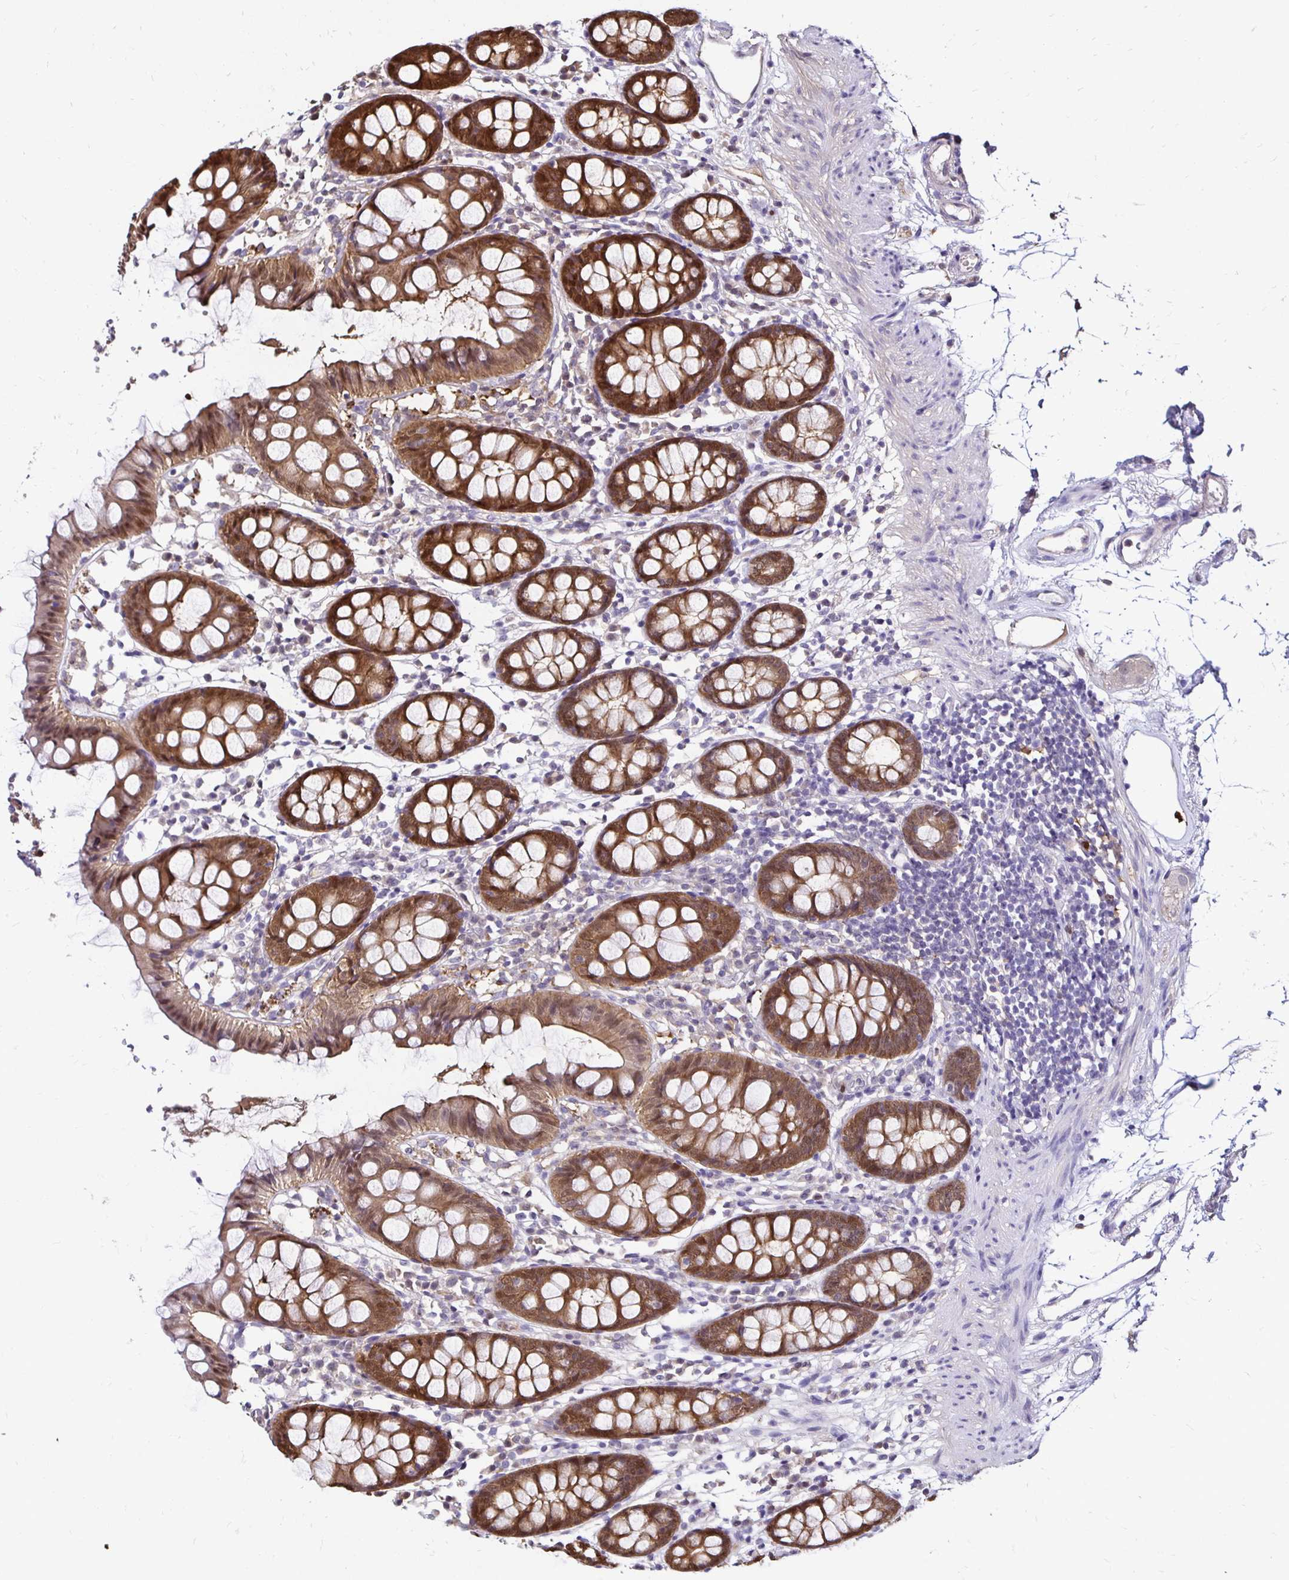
{"staining": {"intensity": "negative", "quantity": "none", "location": "none"}, "tissue": "colon", "cell_type": "Endothelial cells", "image_type": "normal", "snomed": [{"axis": "morphology", "description": "Normal tissue, NOS"}, {"axis": "topography", "description": "Colon"}], "caption": "High magnification brightfield microscopy of benign colon stained with DAB (3,3'-diaminobenzidine) (brown) and counterstained with hematoxylin (blue): endothelial cells show no significant expression.", "gene": "TXN", "patient": {"sex": "female", "age": 84}}